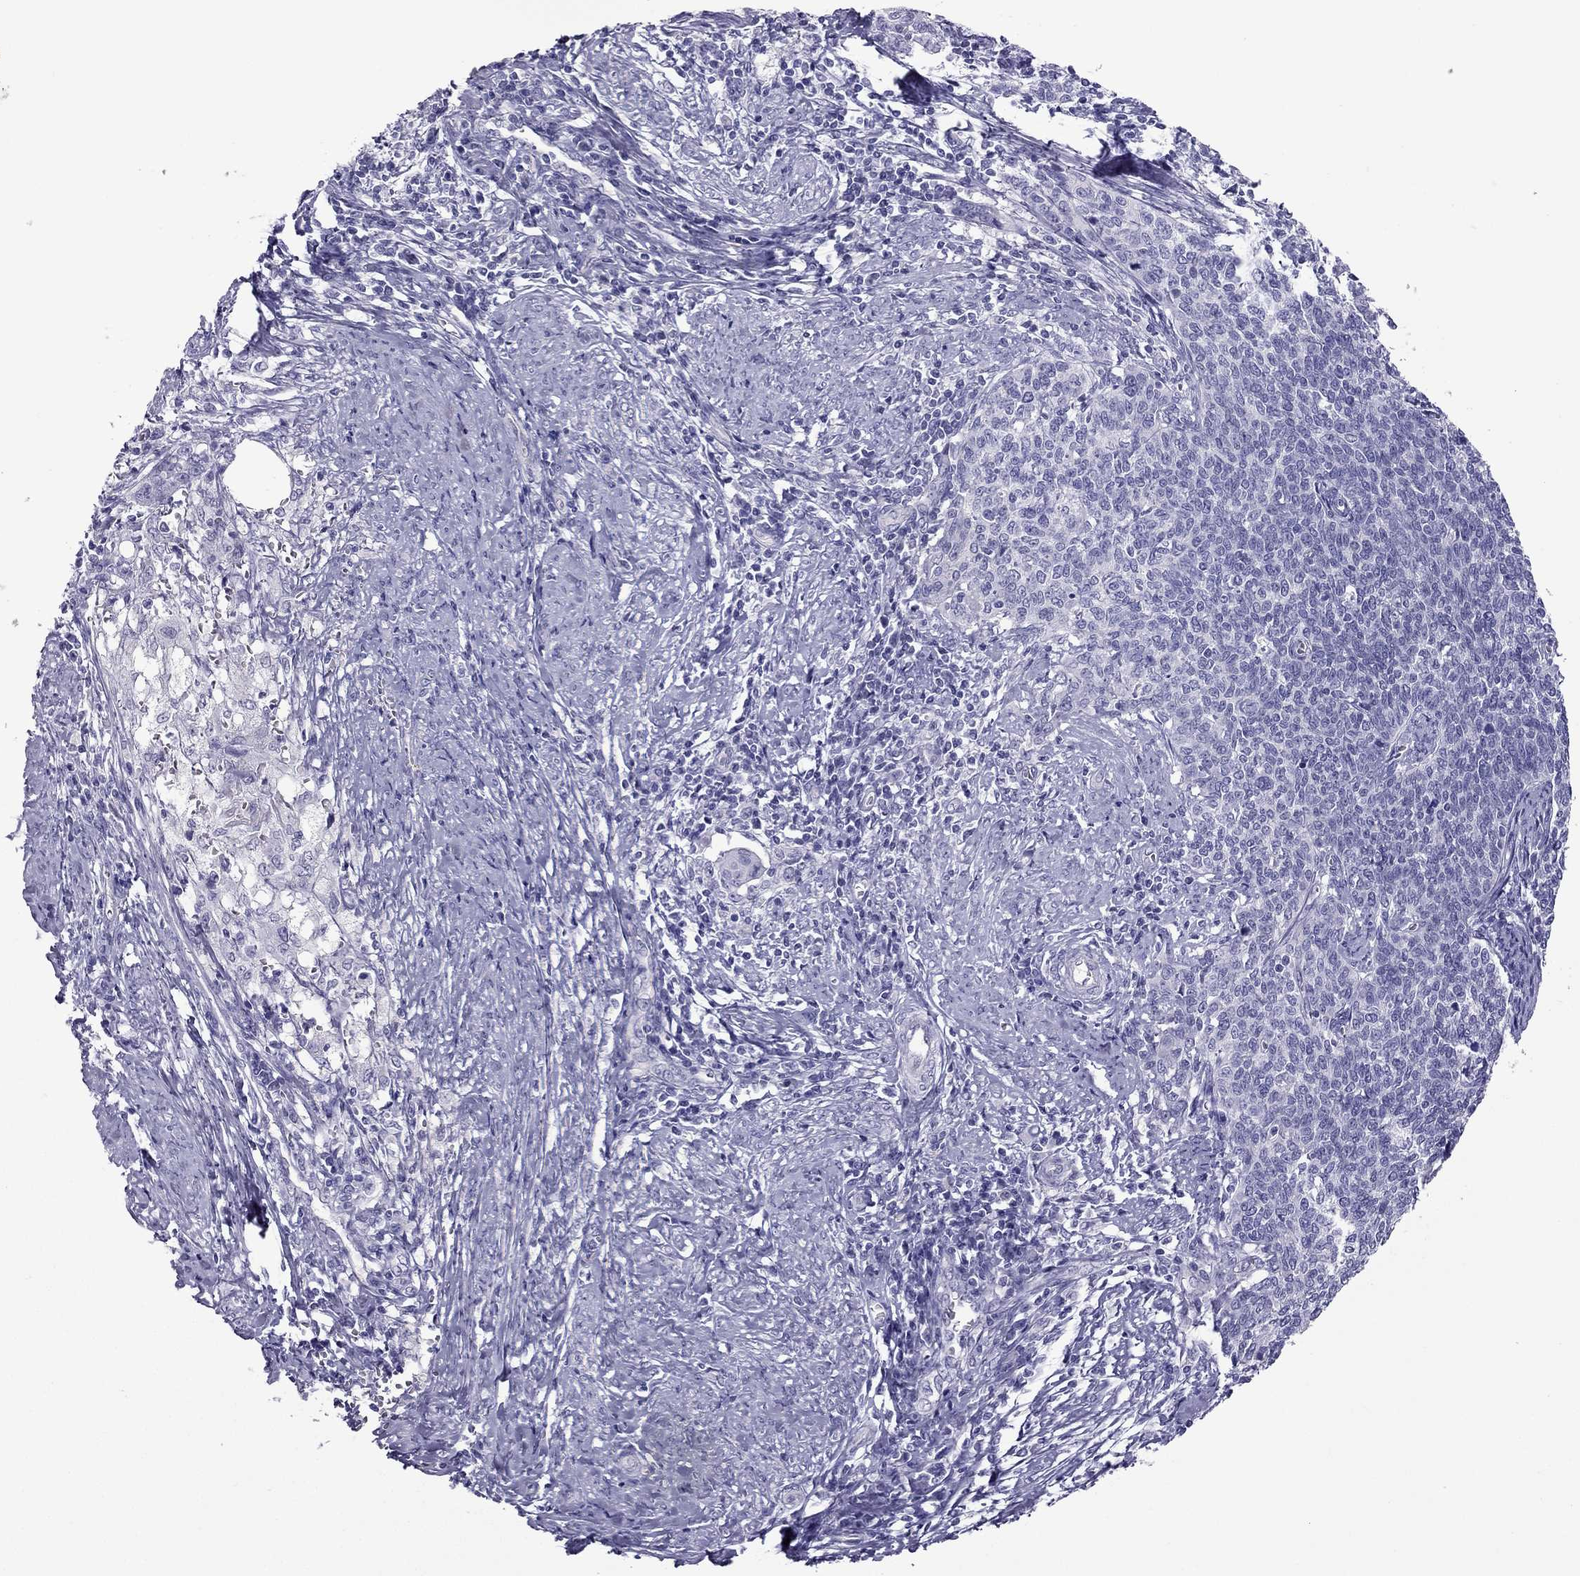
{"staining": {"intensity": "negative", "quantity": "none", "location": "none"}, "tissue": "cervical cancer", "cell_type": "Tumor cells", "image_type": "cancer", "snomed": [{"axis": "morphology", "description": "Squamous cell carcinoma, NOS"}, {"axis": "topography", "description": "Cervix"}], "caption": "Immunohistochemical staining of squamous cell carcinoma (cervical) exhibits no significant positivity in tumor cells. The staining is performed using DAB brown chromogen with nuclei counter-stained in using hematoxylin.", "gene": "PDE6A", "patient": {"sex": "female", "age": 39}}